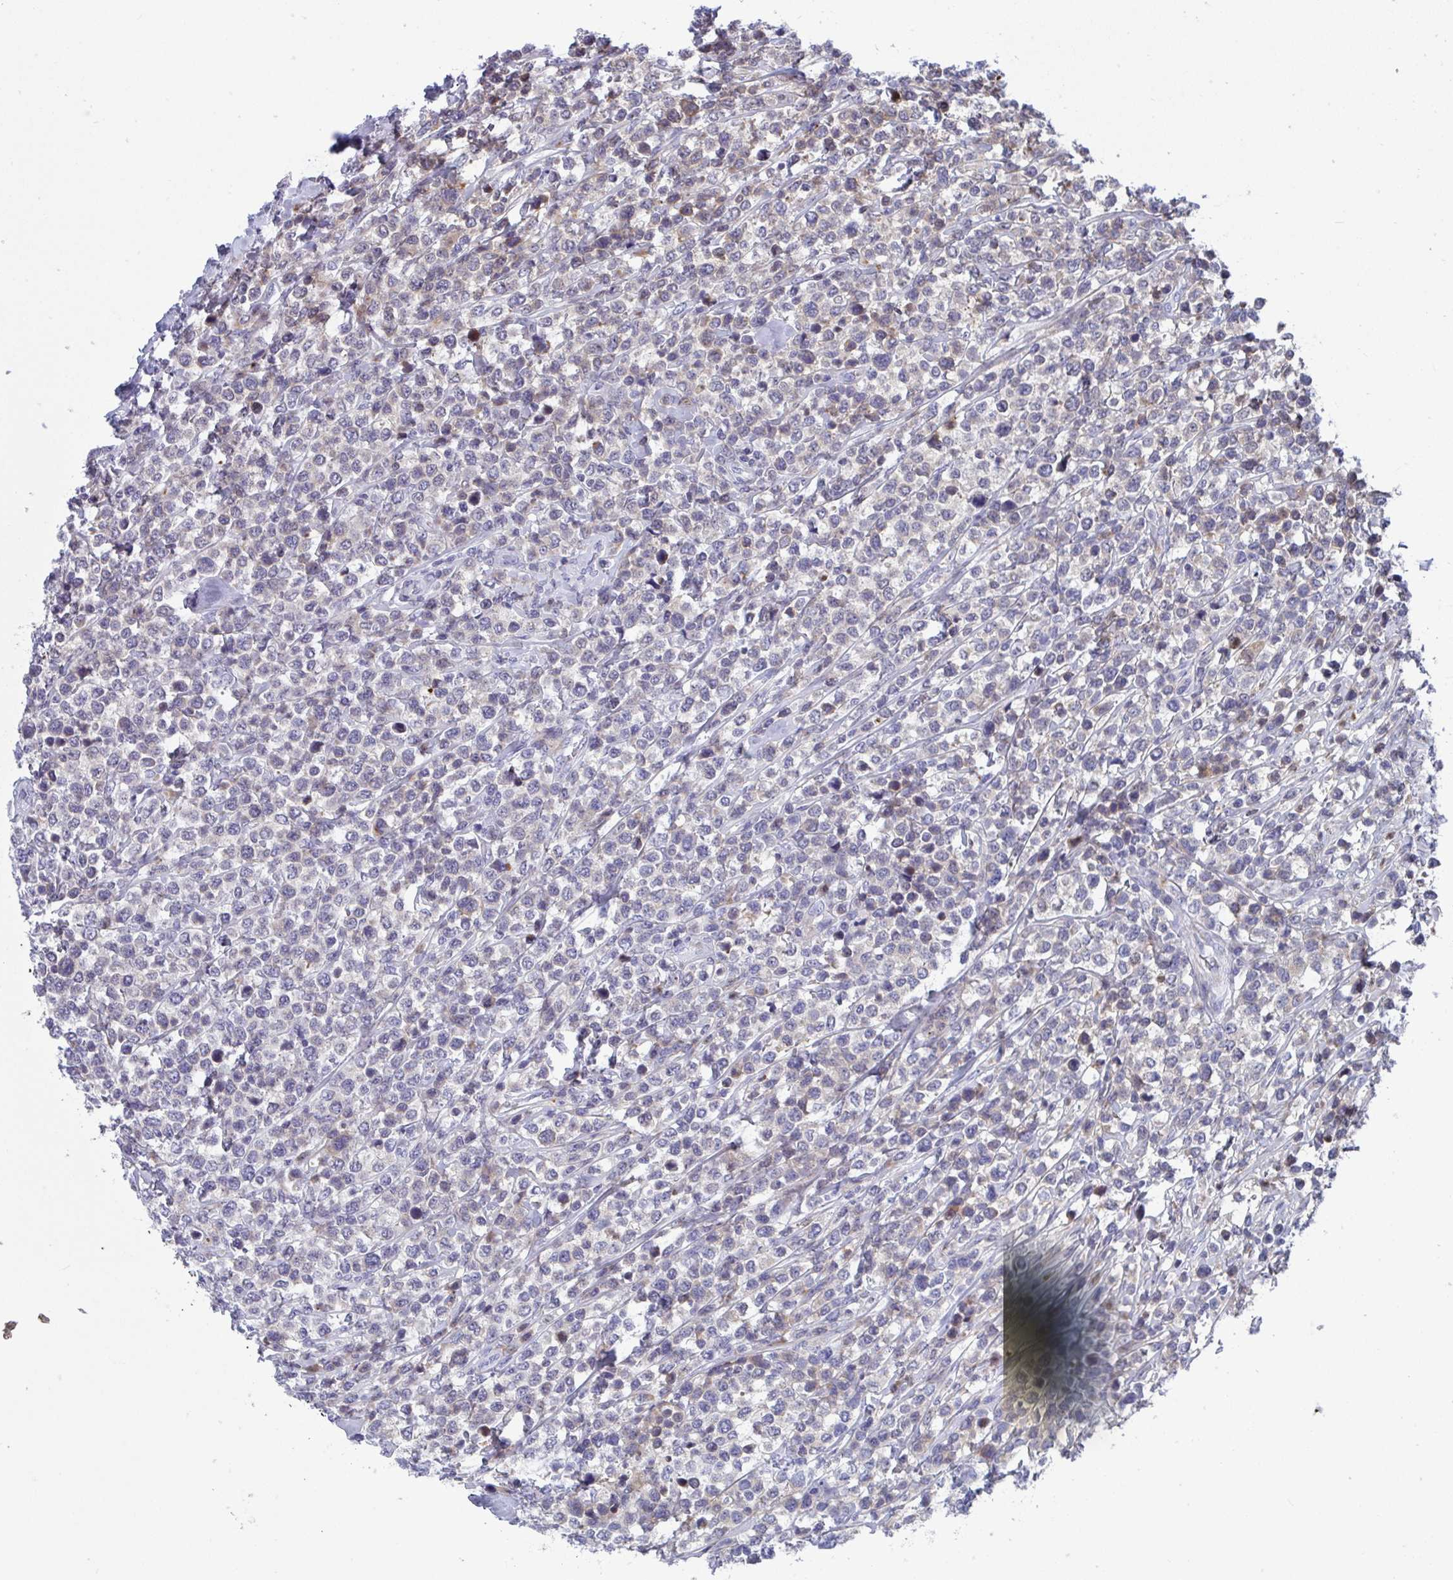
{"staining": {"intensity": "weak", "quantity": "<25%", "location": "cytoplasmic/membranous"}, "tissue": "lymphoma", "cell_type": "Tumor cells", "image_type": "cancer", "snomed": [{"axis": "morphology", "description": "Malignant lymphoma, non-Hodgkin's type, High grade"}, {"axis": "topography", "description": "Soft tissue"}], "caption": "The photomicrograph exhibits no staining of tumor cells in lymphoma.", "gene": "AOC2", "patient": {"sex": "female", "age": 56}}